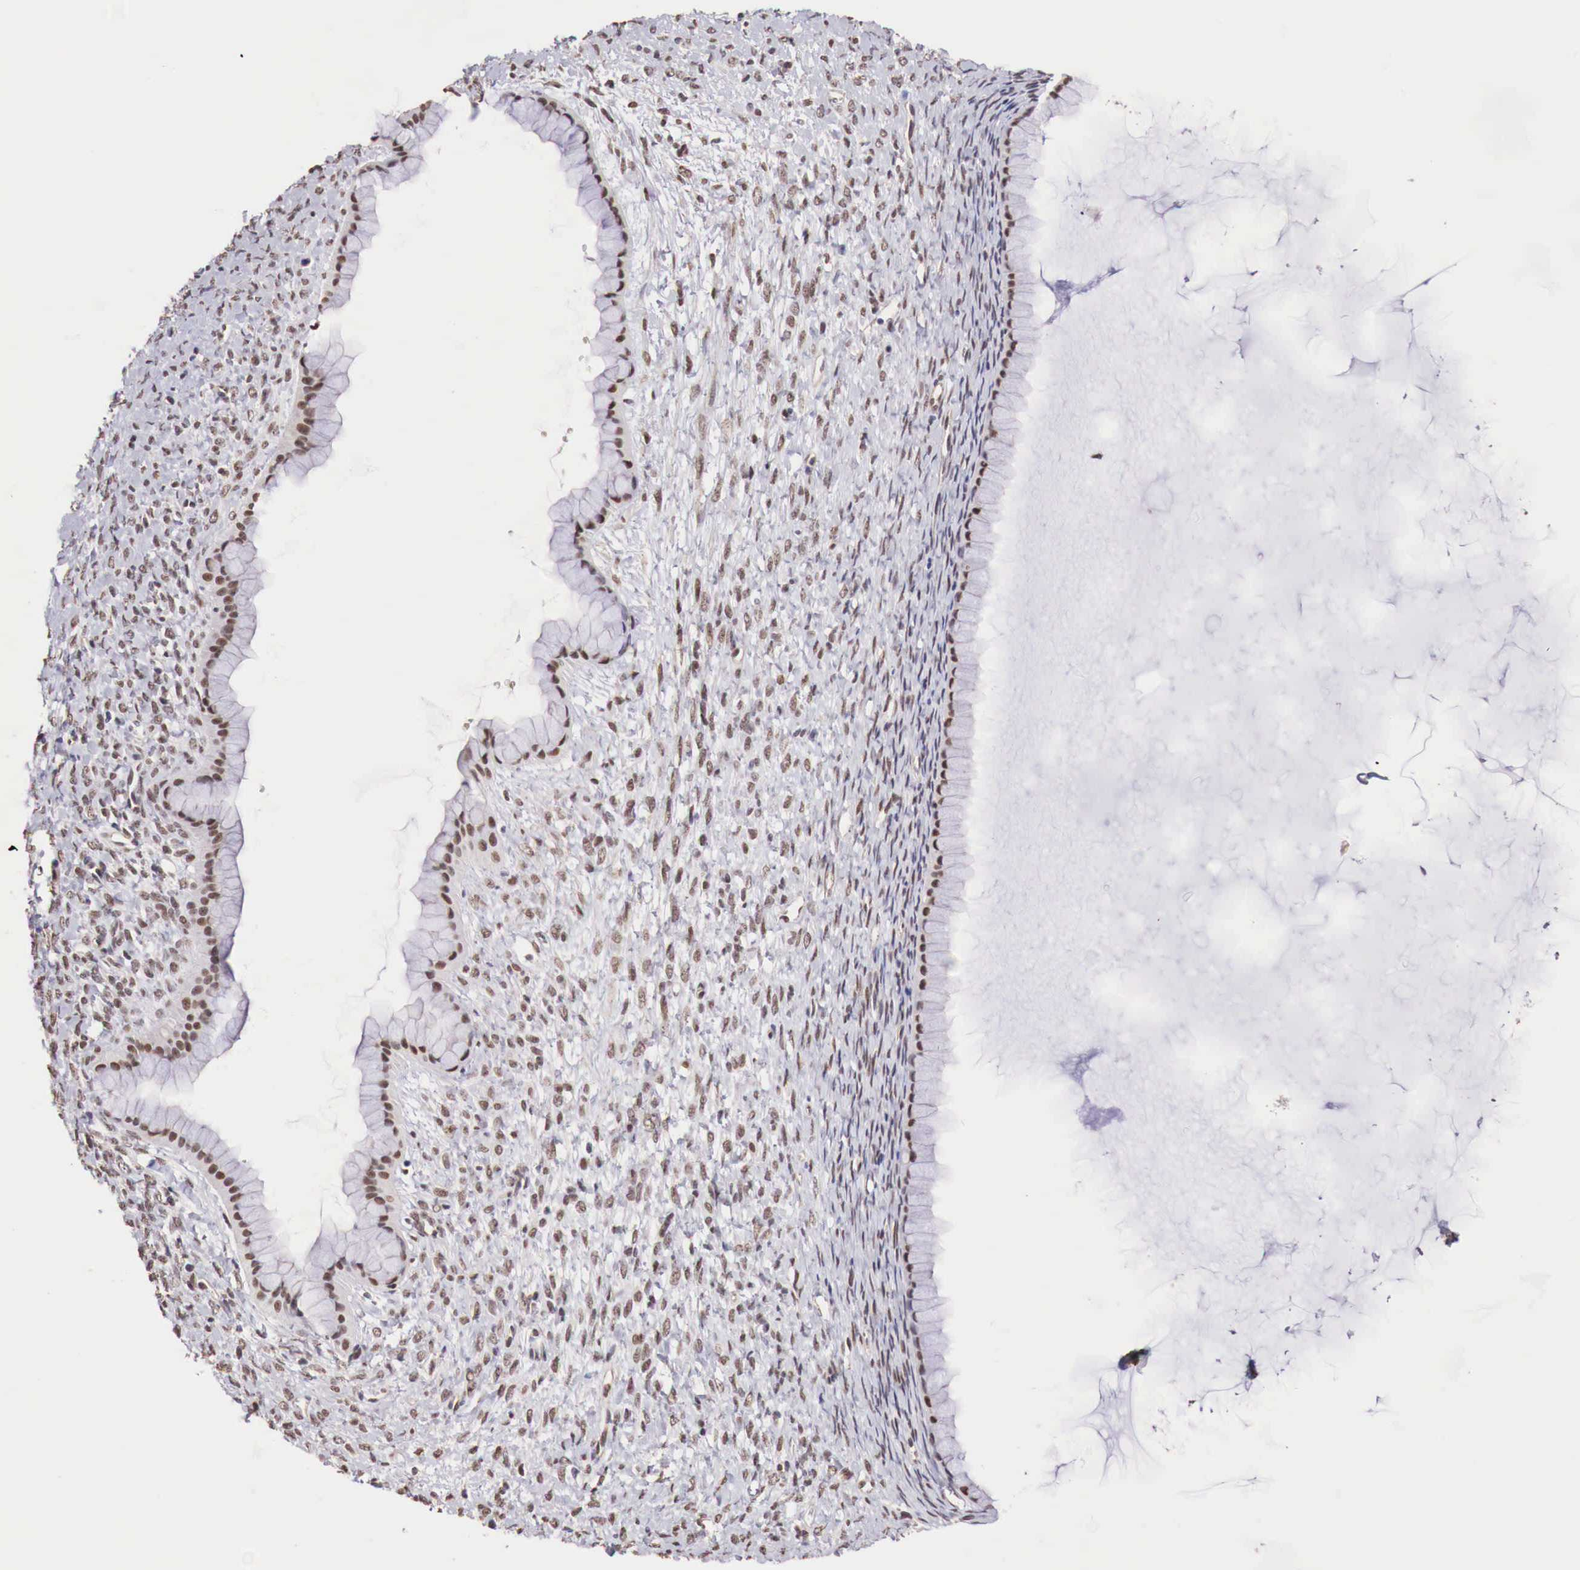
{"staining": {"intensity": "strong", "quantity": ">75%", "location": "nuclear"}, "tissue": "ovarian cancer", "cell_type": "Tumor cells", "image_type": "cancer", "snomed": [{"axis": "morphology", "description": "Cystadenocarcinoma, mucinous, NOS"}, {"axis": "topography", "description": "Ovary"}], "caption": "Strong nuclear staining for a protein is appreciated in approximately >75% of tumor cells of ovarian cancer (mucinous cystadenocarcinoma) using immunohistochemistry.", "gene": "FOXP2", "patient": {"sex": "female", "age": 25}}